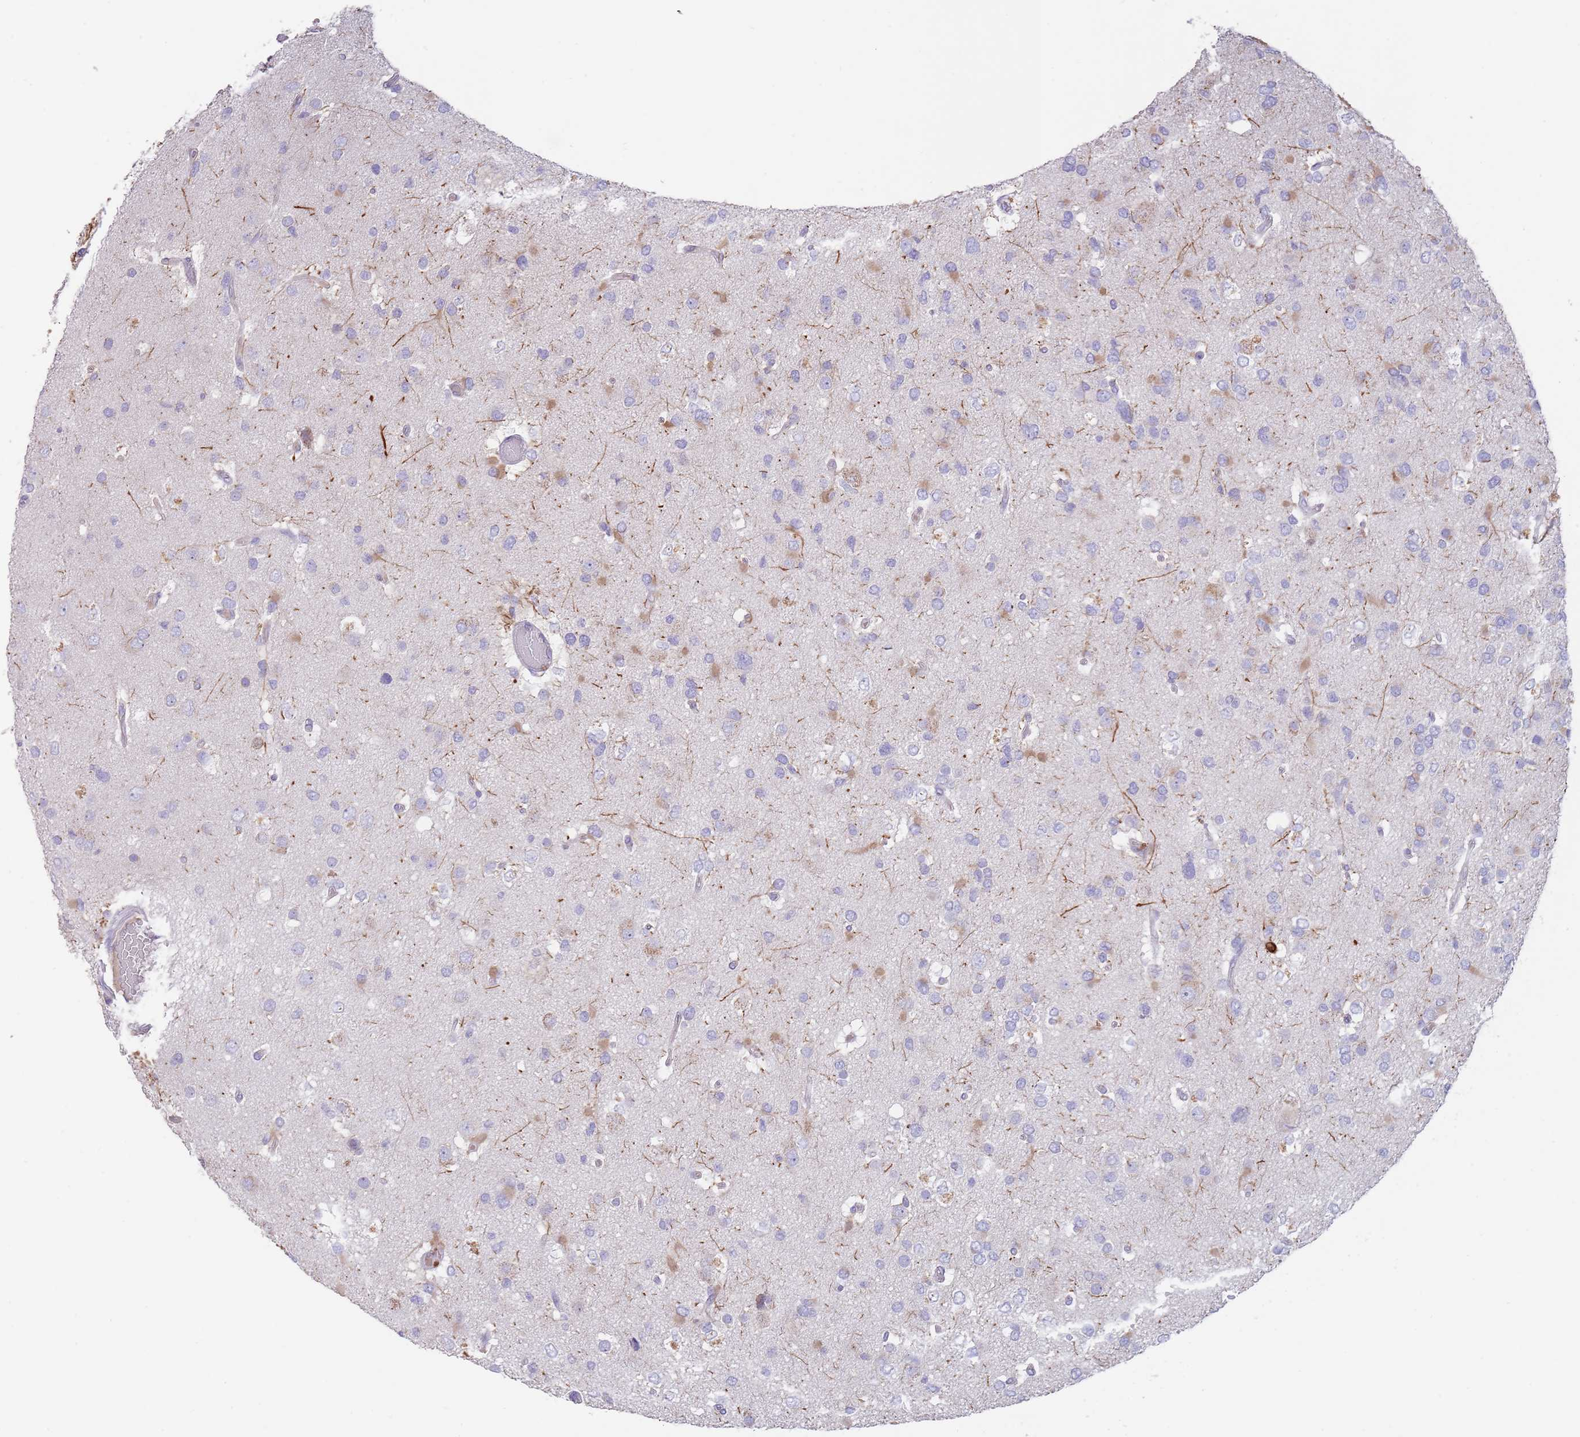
{"staining": {"intensity": "weak", "quantity": "<25%", "location": "cytoplasmic/membranous"}, "tissue": "glioma", "cell_type": "Tumor cells", "image_type": "cancer", "snomed": [{"axis": "morphology", "description": "Glioma, malignant, High grade"}, {"axis": "topography", "description": "Brain"}], "caption": "Protein analysis of glioma demonstrates no significant positivity in tumor cells.", "gene": "TMEM251", "patient": {"sex": "male", "age": 53}}